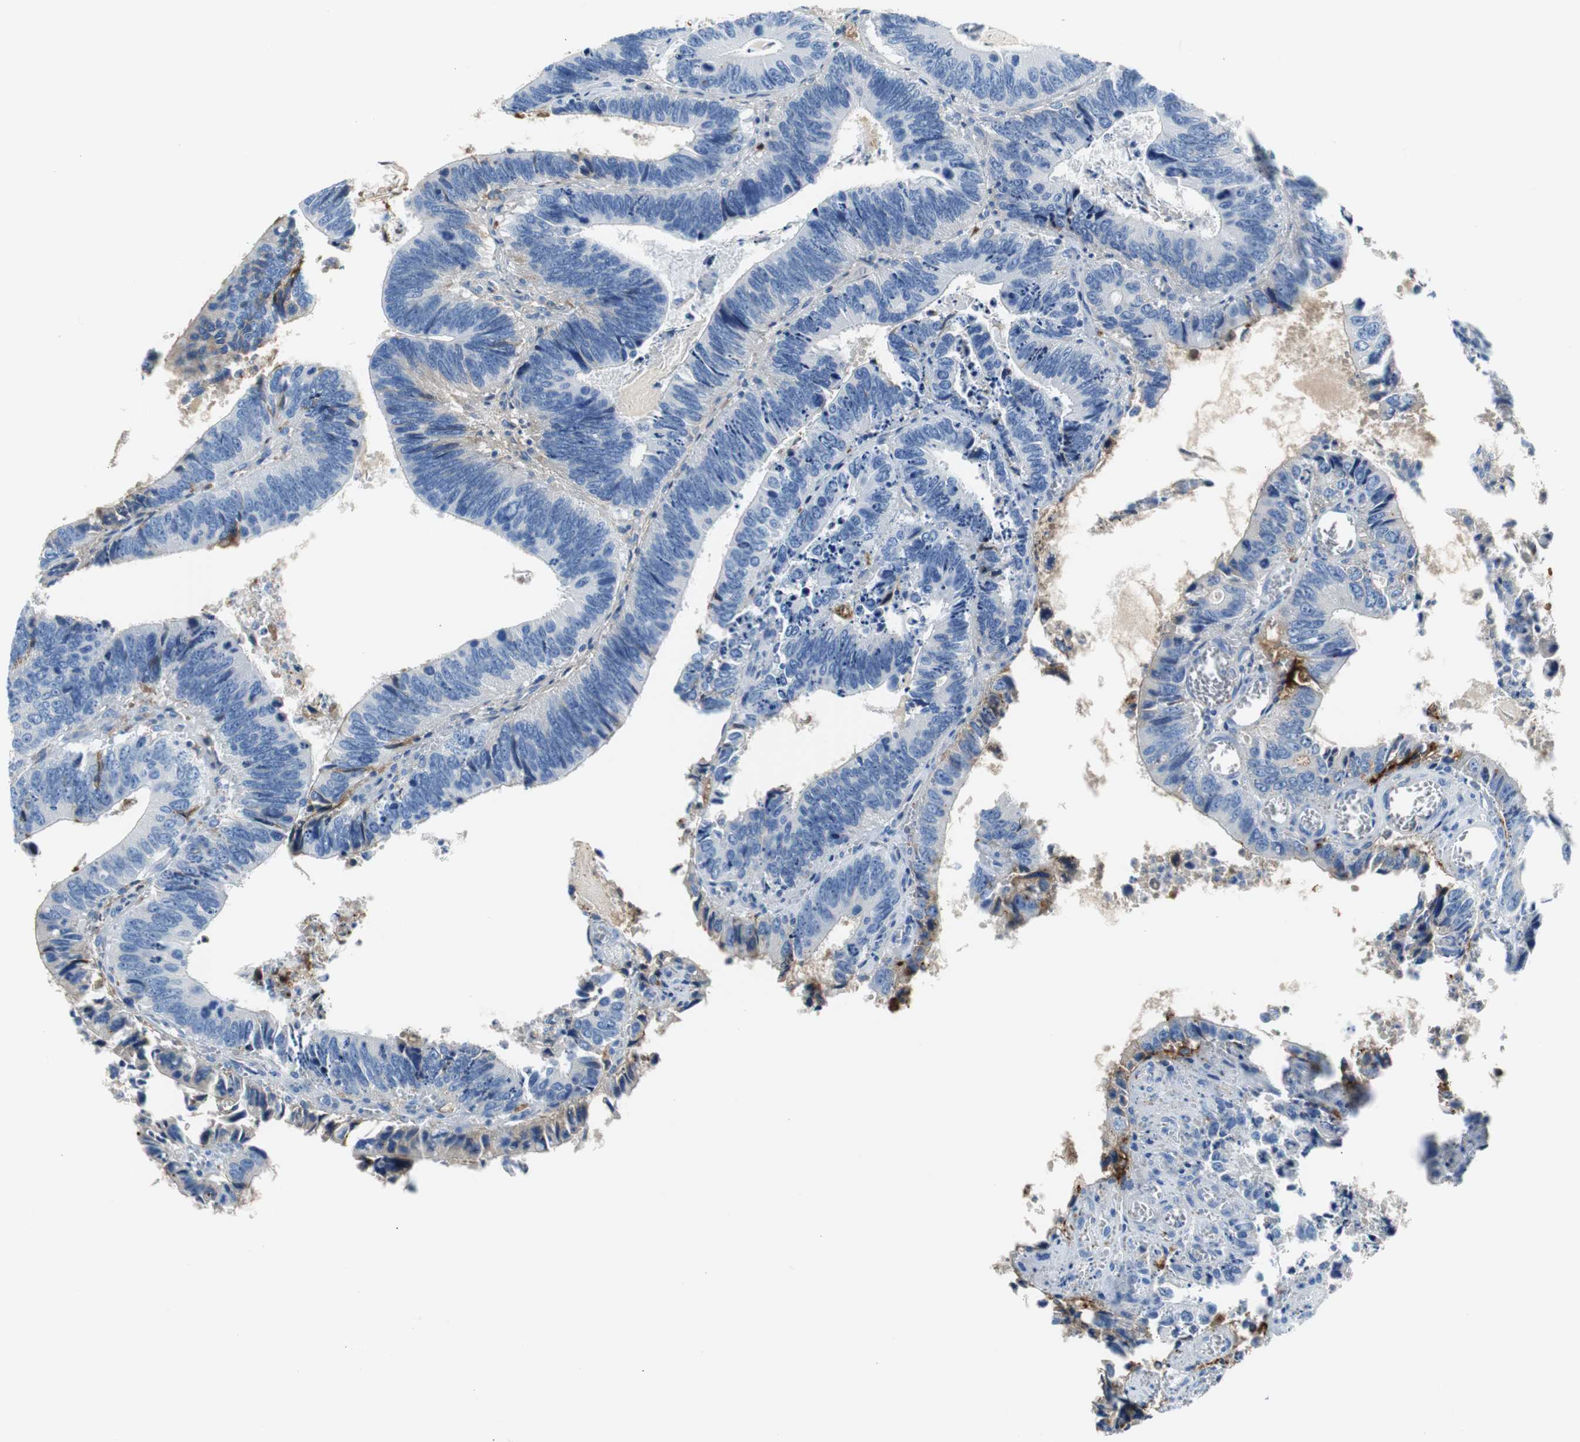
{"staining": {"intensity": "weak", "quantity": "<25%", "location": "cytoplasmic/membranous"}, "tissue": "colorectal cancer", "cell_type": "Tumor cells", "image_type": "cancer", "snomed": [{"axis": "morphology", "description": "Adenocarcinoma, NOS"}, {"axis": "topography", "description": "Colon"}], "caption": "Immunohistochemistry of colorectal cancer demonstrates no positivity in tumor cells. (Brightfield microscopy of DAB (3,3'-diaminobenzidine) immunohistochemistry at high magnification).", "gene": "APCS", "patient": {"sex": "male", "age": 72}}